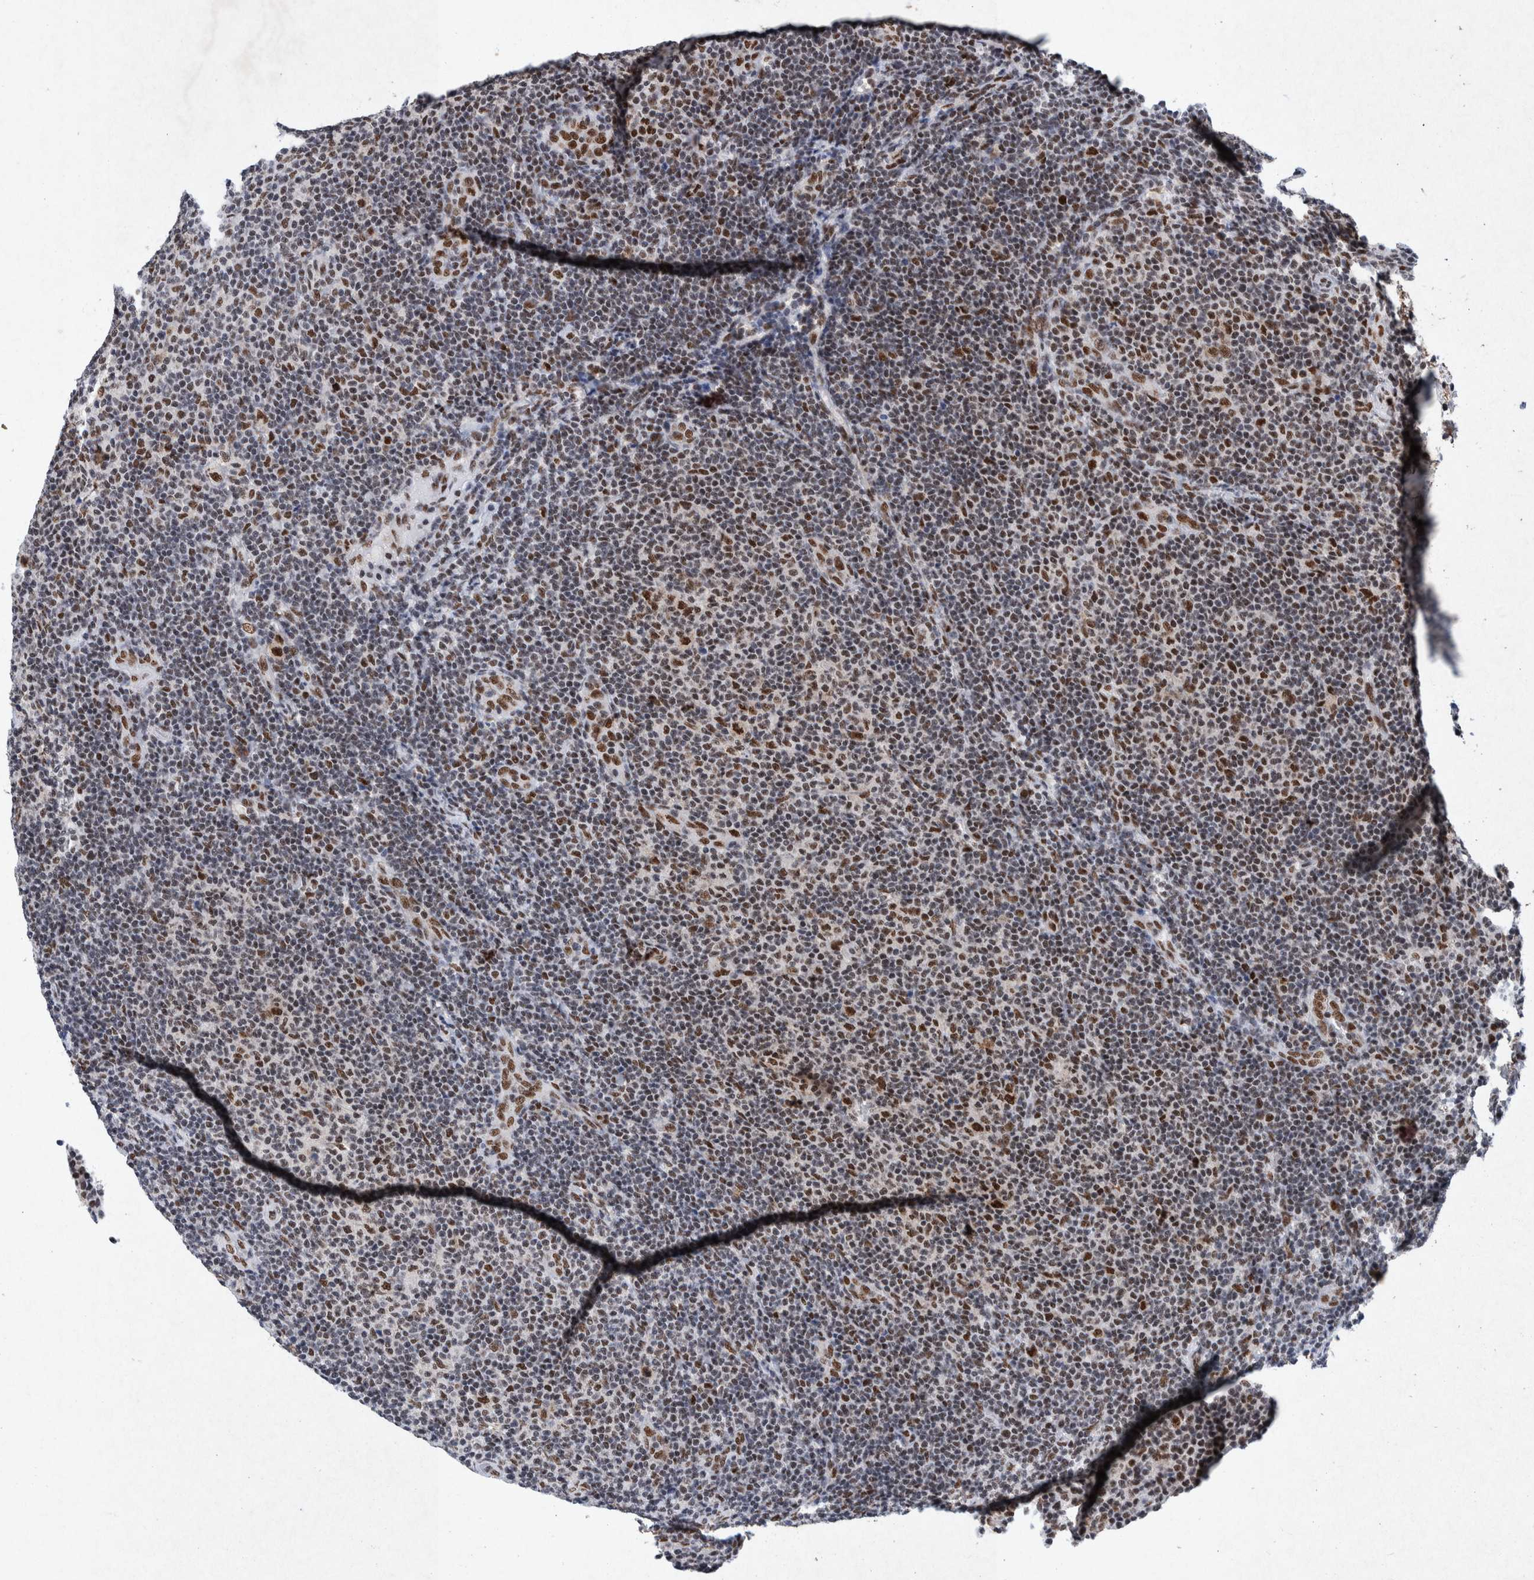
{"staining": {"intensity": "moderate", "quantity": "25%-75%", "location": "nuclear"}, "tissue": "lymphoma", "cell_type": "Tumor cells", "image_type": "cancer", "snomed": [{"axis": "morphology", "description": "Malignant lymphoma, non-Hodgkin's type, Low grade"}, {"axis": "topography", "description": "Lymph node"}], "caption": "Immunohistochemical staining of malignant lymphoma, non-Hodgkin's type (low-grade) exhibits medium levels of moderate nuclear protein positivity in about 25%-75% of tumor cells.", "gene": "TAF10", "patient": {"sex": "male", "age": 83}}